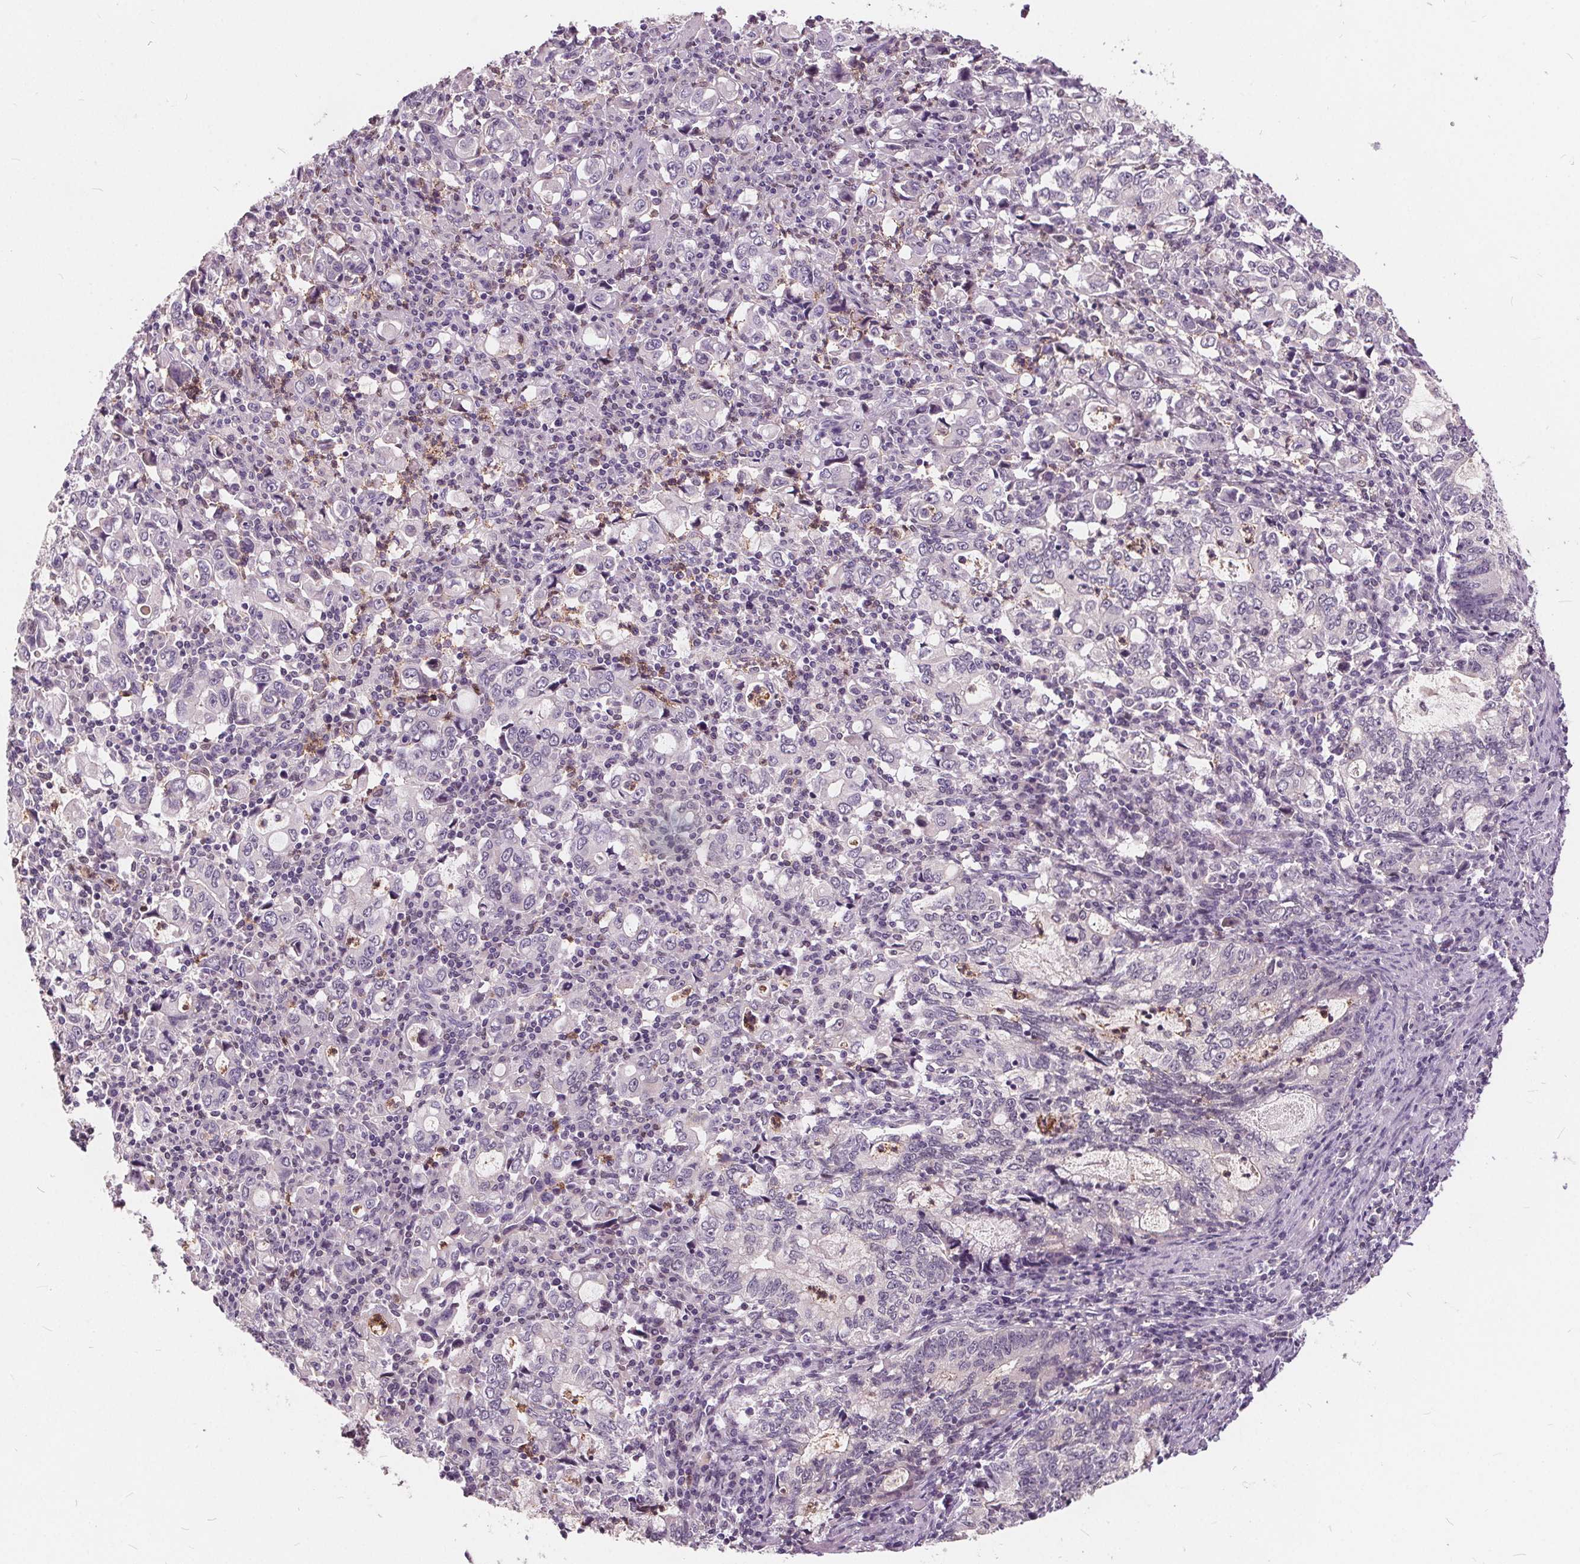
{"staining": {"intensity": "negative", "quantity": "none", "location": "none"}, "tissue": "stomach cancer", "cell_type": "Tumor cells", "image_type": "cancer", "snomed": [{"axis": "morphology", "description": "Adenocarcinoma, NOS"}, {"axis": "topography", "description": "Stomach, lower"}], "caption": "IHC photomicrograph of stomach adenocarcinoma stained for a protein (brown), which reveals no expression in tumor cells.", "gene": "HAAO", "patient": {"sex": "female", "age": 72}}